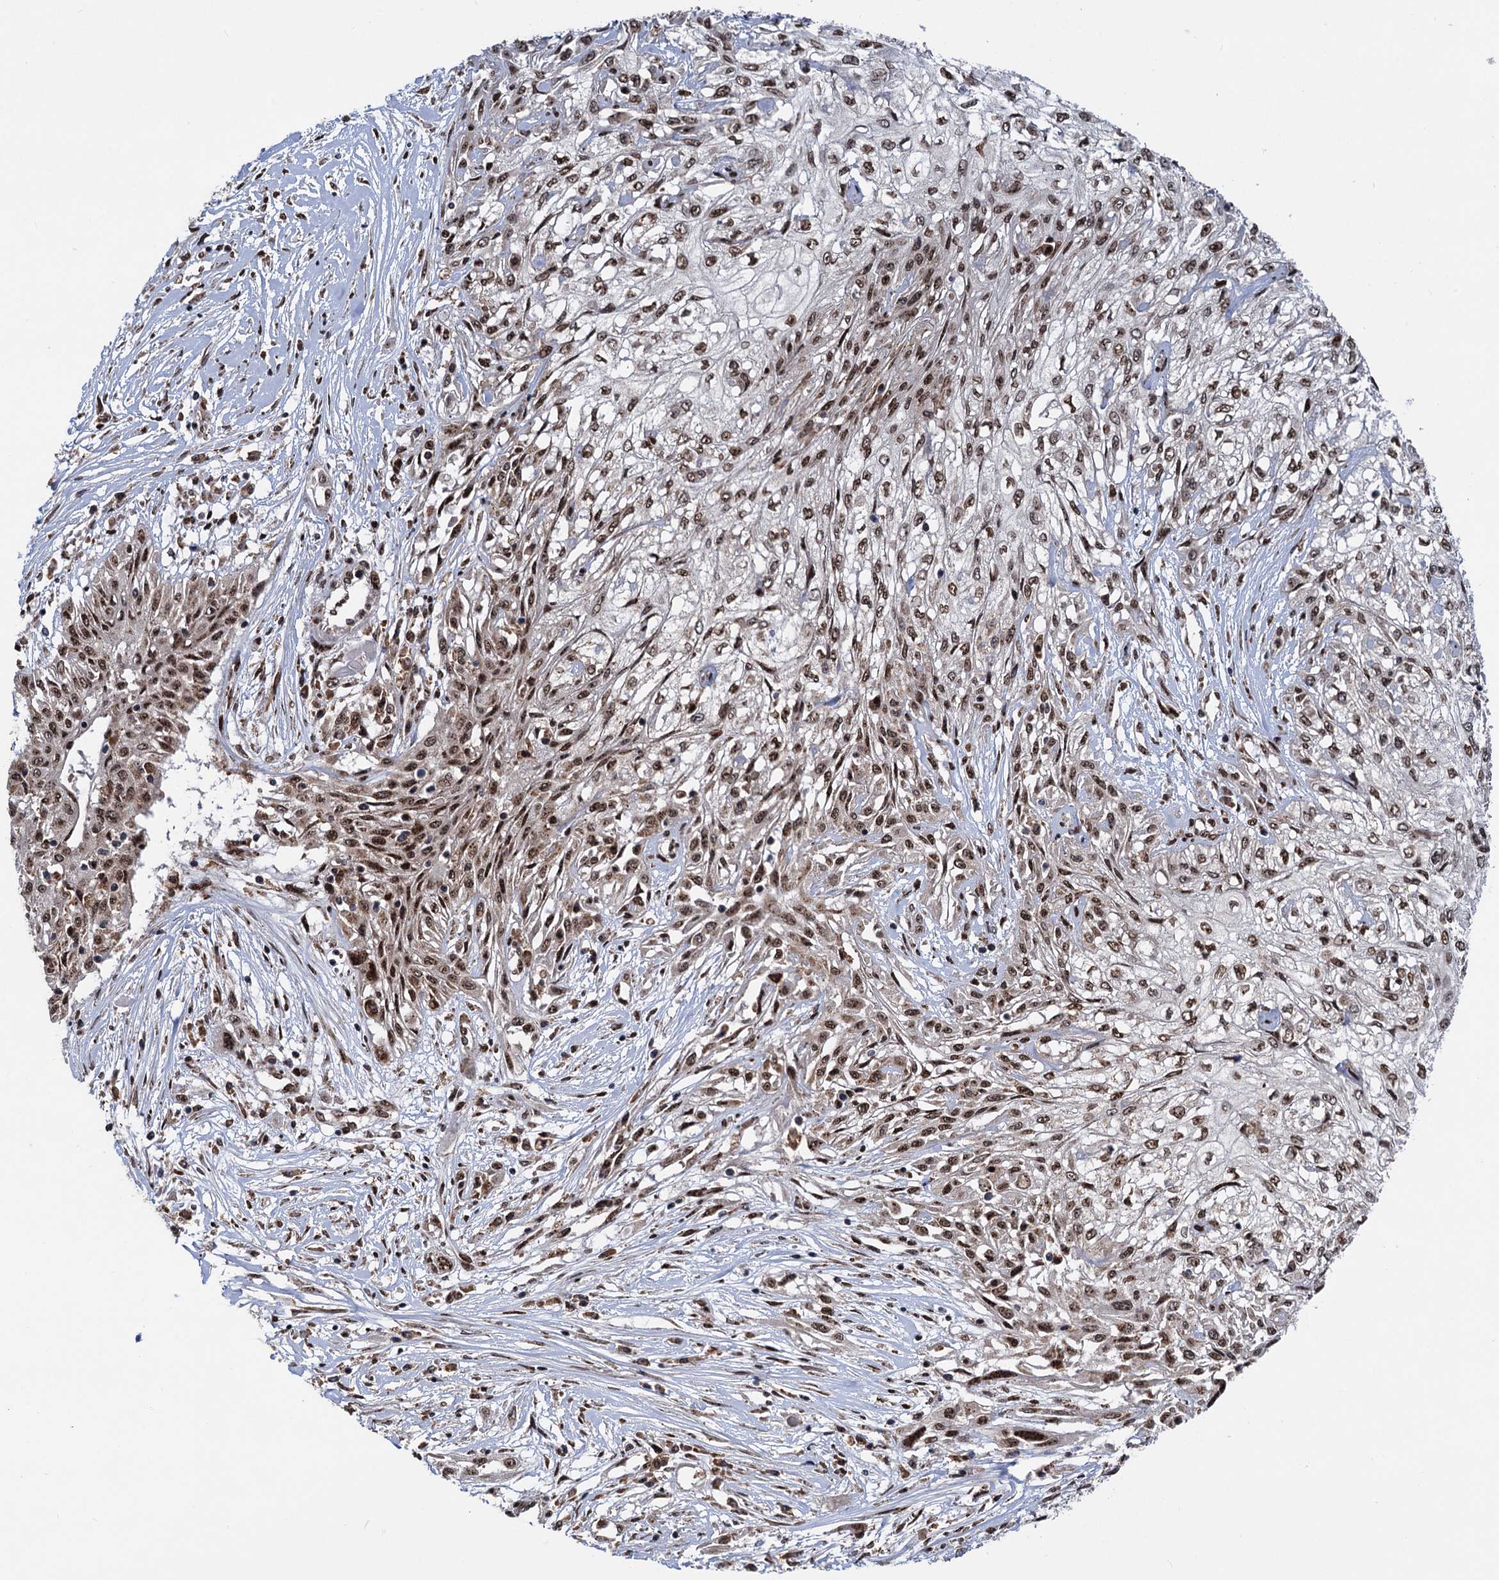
{"staining": {"intensity": "moderate", "quantity": ">75%", "location": "nuclear"}, "tissue": "skin cancer", "cell_type": "Tumor cells", "image_type": "cancer", "snomed": [{"axis": "morphology", "description": "Squamous cell carcinoma, NOS"}, {"axis": "morphology", "description": "Squamous cell carcinoma, metastatic, NOS"}, {"axis": "topography", "description": "Skin"}, {"axis": "topography", "description": "Lymph node"}], "caption": "The image demonstrates immunohistochemical staining of skin cancer. There is moderate nuclear expression is seen in approximately >75% of tumor cells.", "gene": "MESD", "patient": {"sex": "male", "age": 75}}